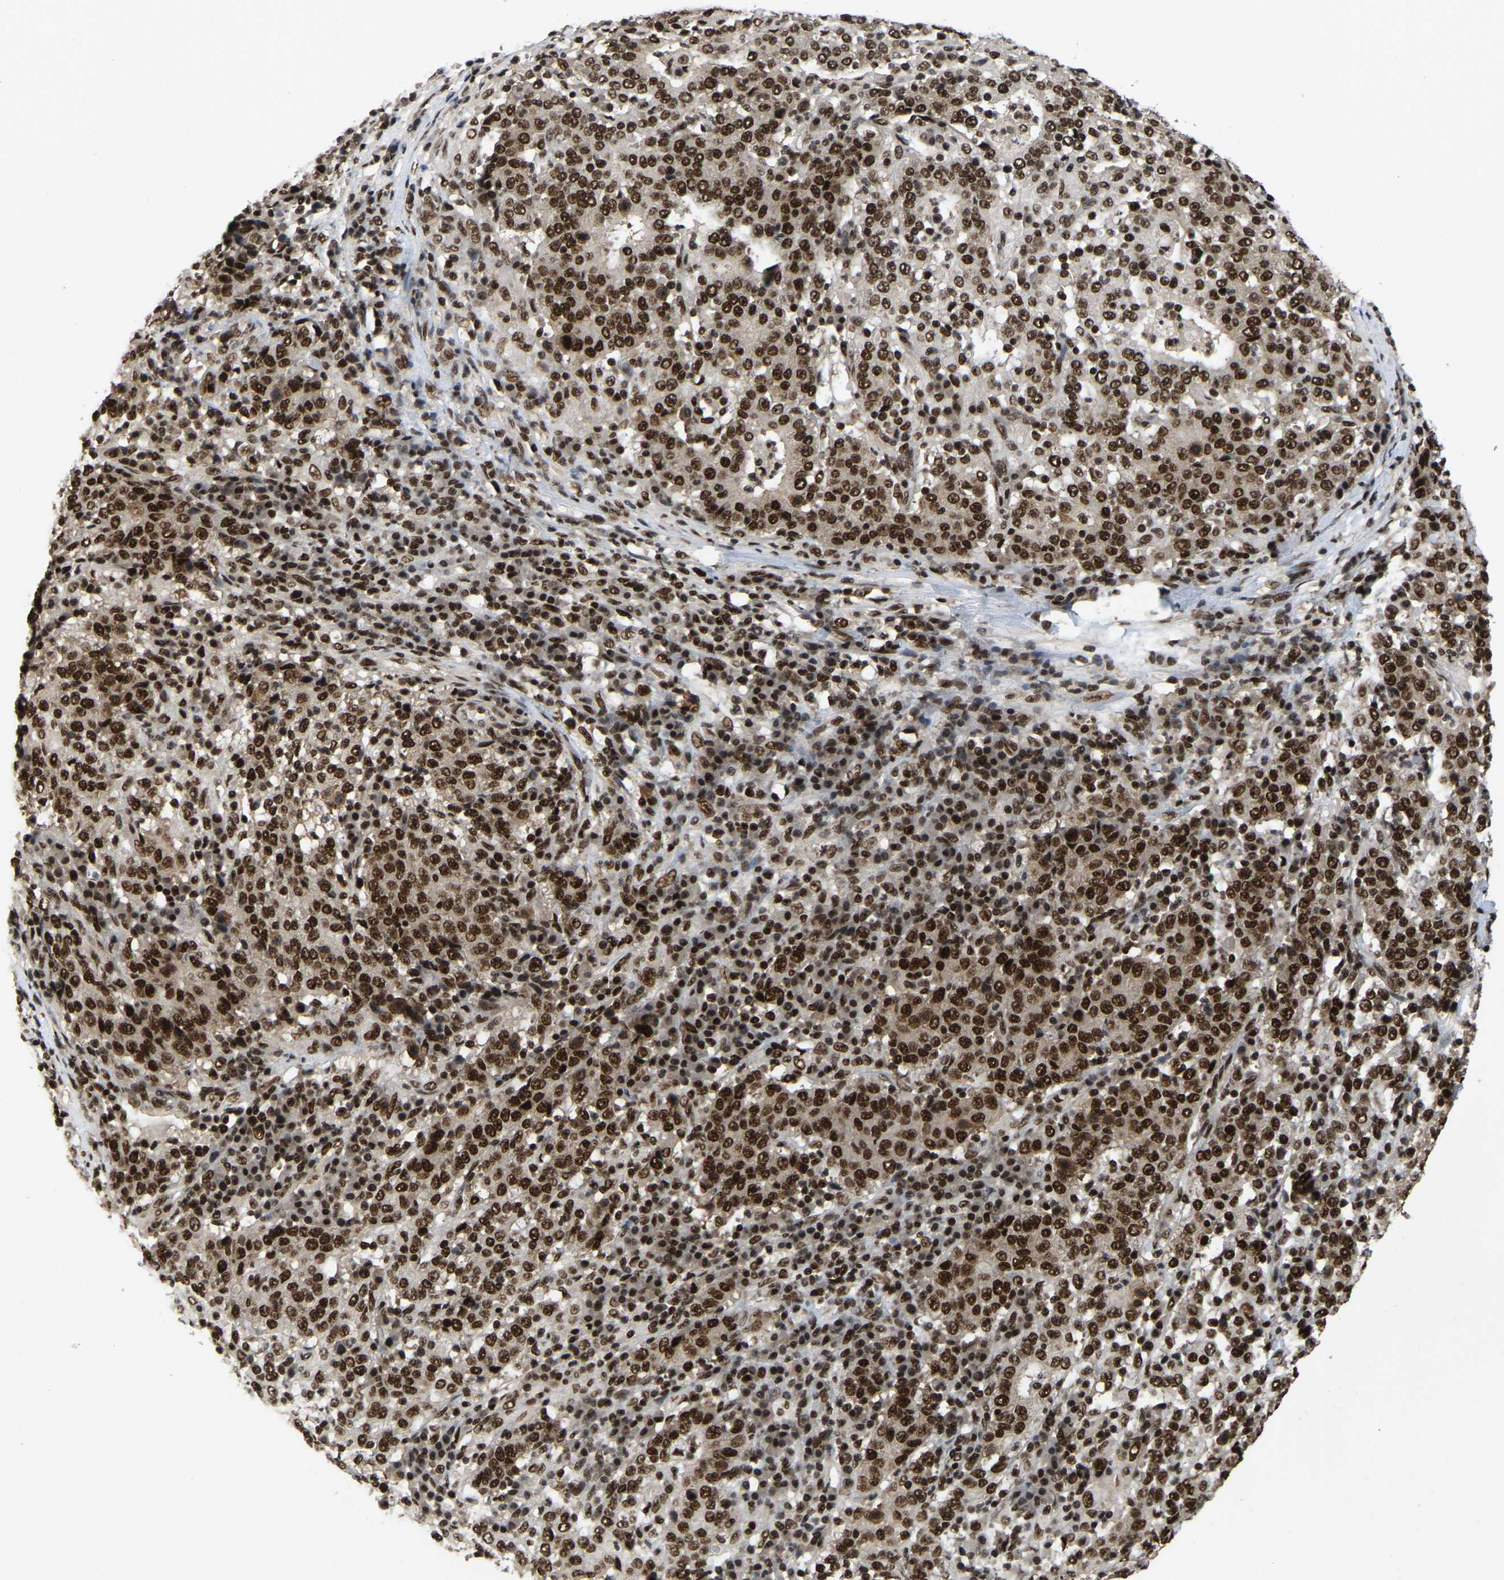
{"staining": {"intensity": "strong", "quantity": ">75%", "location": "nuclear"}, "tissue": "stomach cancer", "cell_type": "Tumor cells", "image_type": "cancer", "snomed": [{"axis": "morphology", "description": "Adenocarcinoma, NOS"}, {"axis": "topography", "description": "Stomach"}], "caption": "DAB immunohistochemical staining of human stomach adenocarcinoma demonstrates strong nuclear protein positivity in approximately >75% of tumor cells. (DAB = brown stain, brightfield microscopy at high magnification).", "gene": "TBL1XR1", "patient": {"sex": "male", "age": 59}}